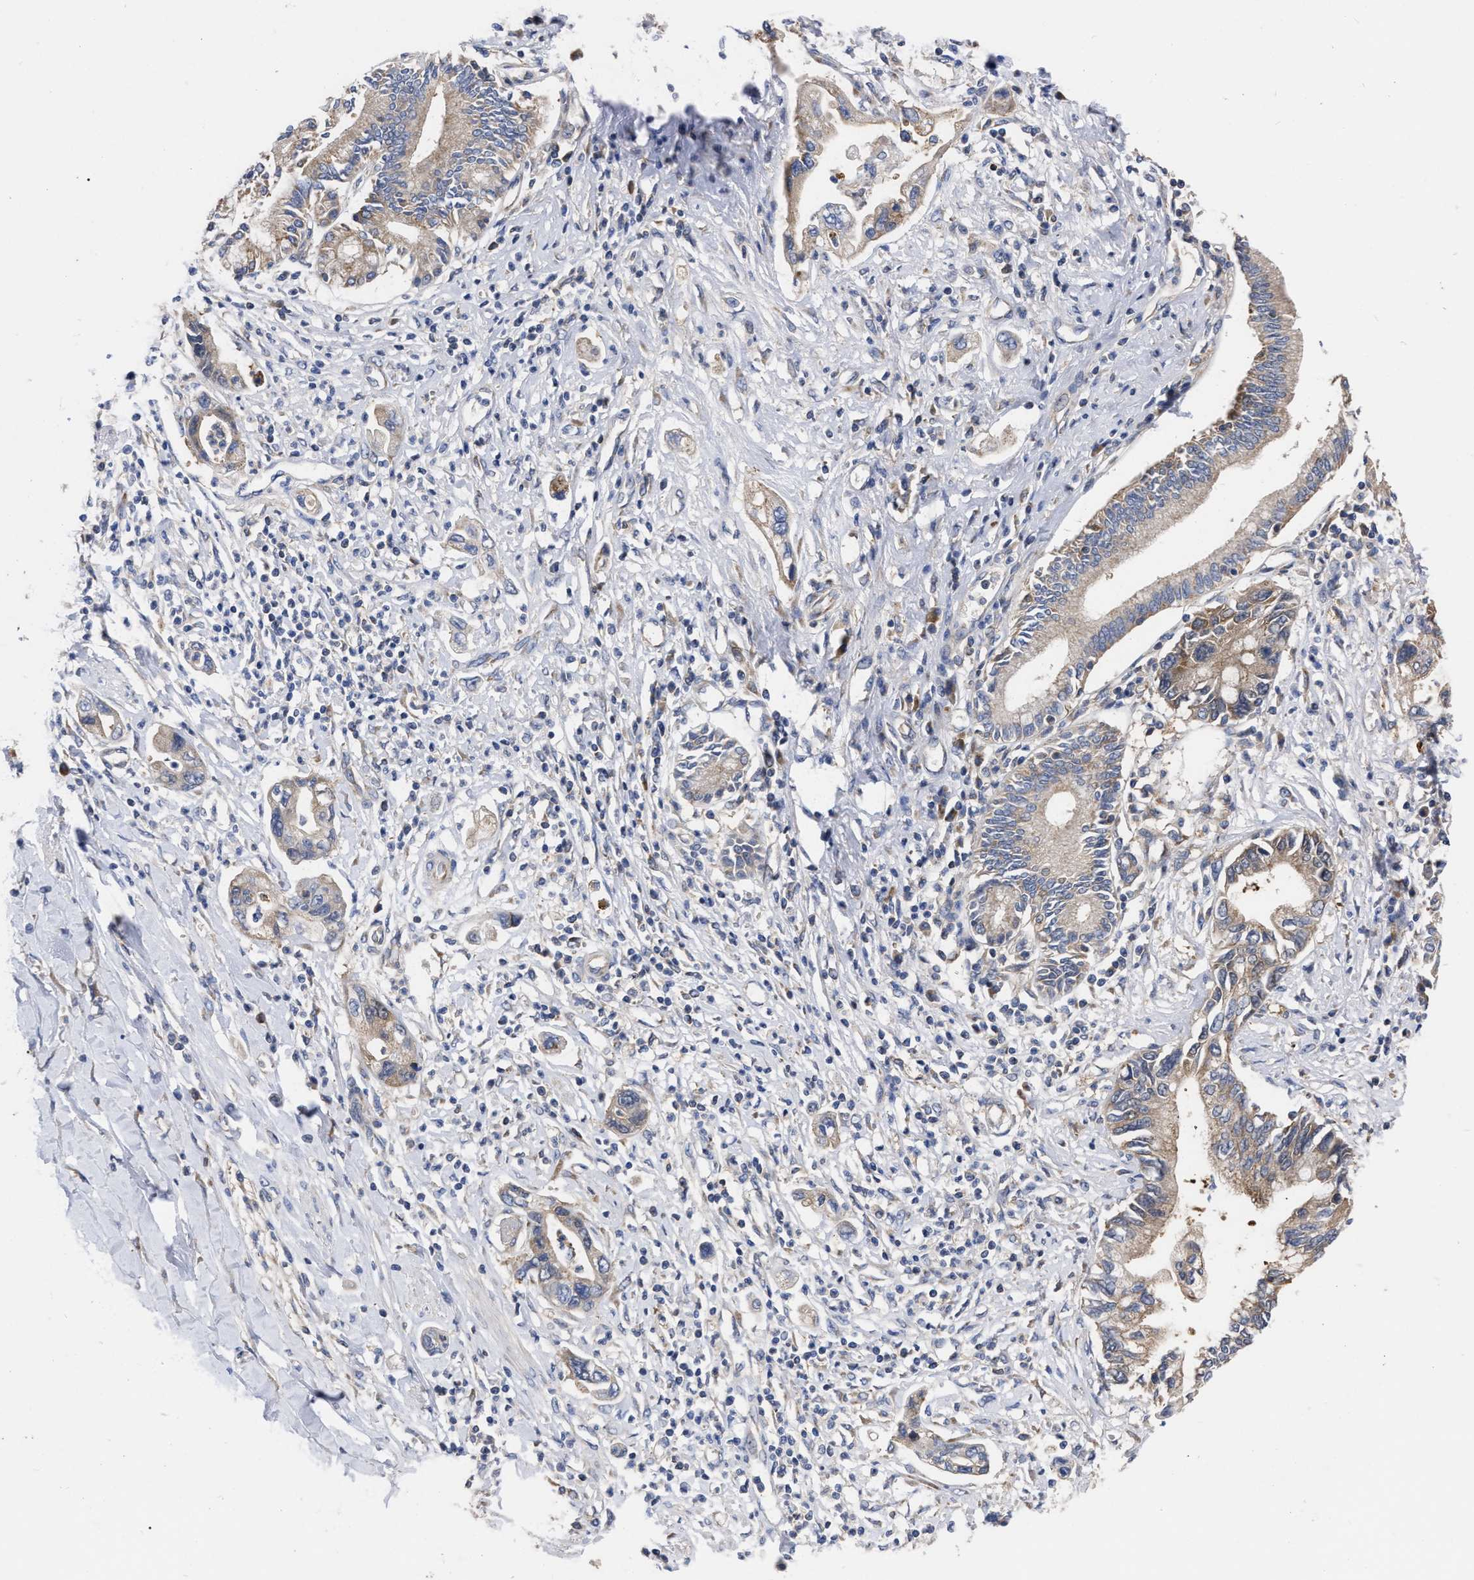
{"staining": {"intensity": "moderate", "quantity": ">75%", "location": "cytoplasmic/membranous"}, "tissue": "pancreatic cancer", "cell_type": "Tumor cells", "image_type": "cancer", "snomed": [{"axis": "morphology", "description": "Adenocarcinoma, NOS"}, {"axis": "topography", "description": "Pancreas"}], "caption": "The histopathology image demonstrates staining of adenocarcinoma (pancreatic), revealing moderate cytoplasmic/membranous protein expression (brown color) within tumor cells.", "gene": "CDKN2C", "patient": {"sex": "male", "age": 56}}